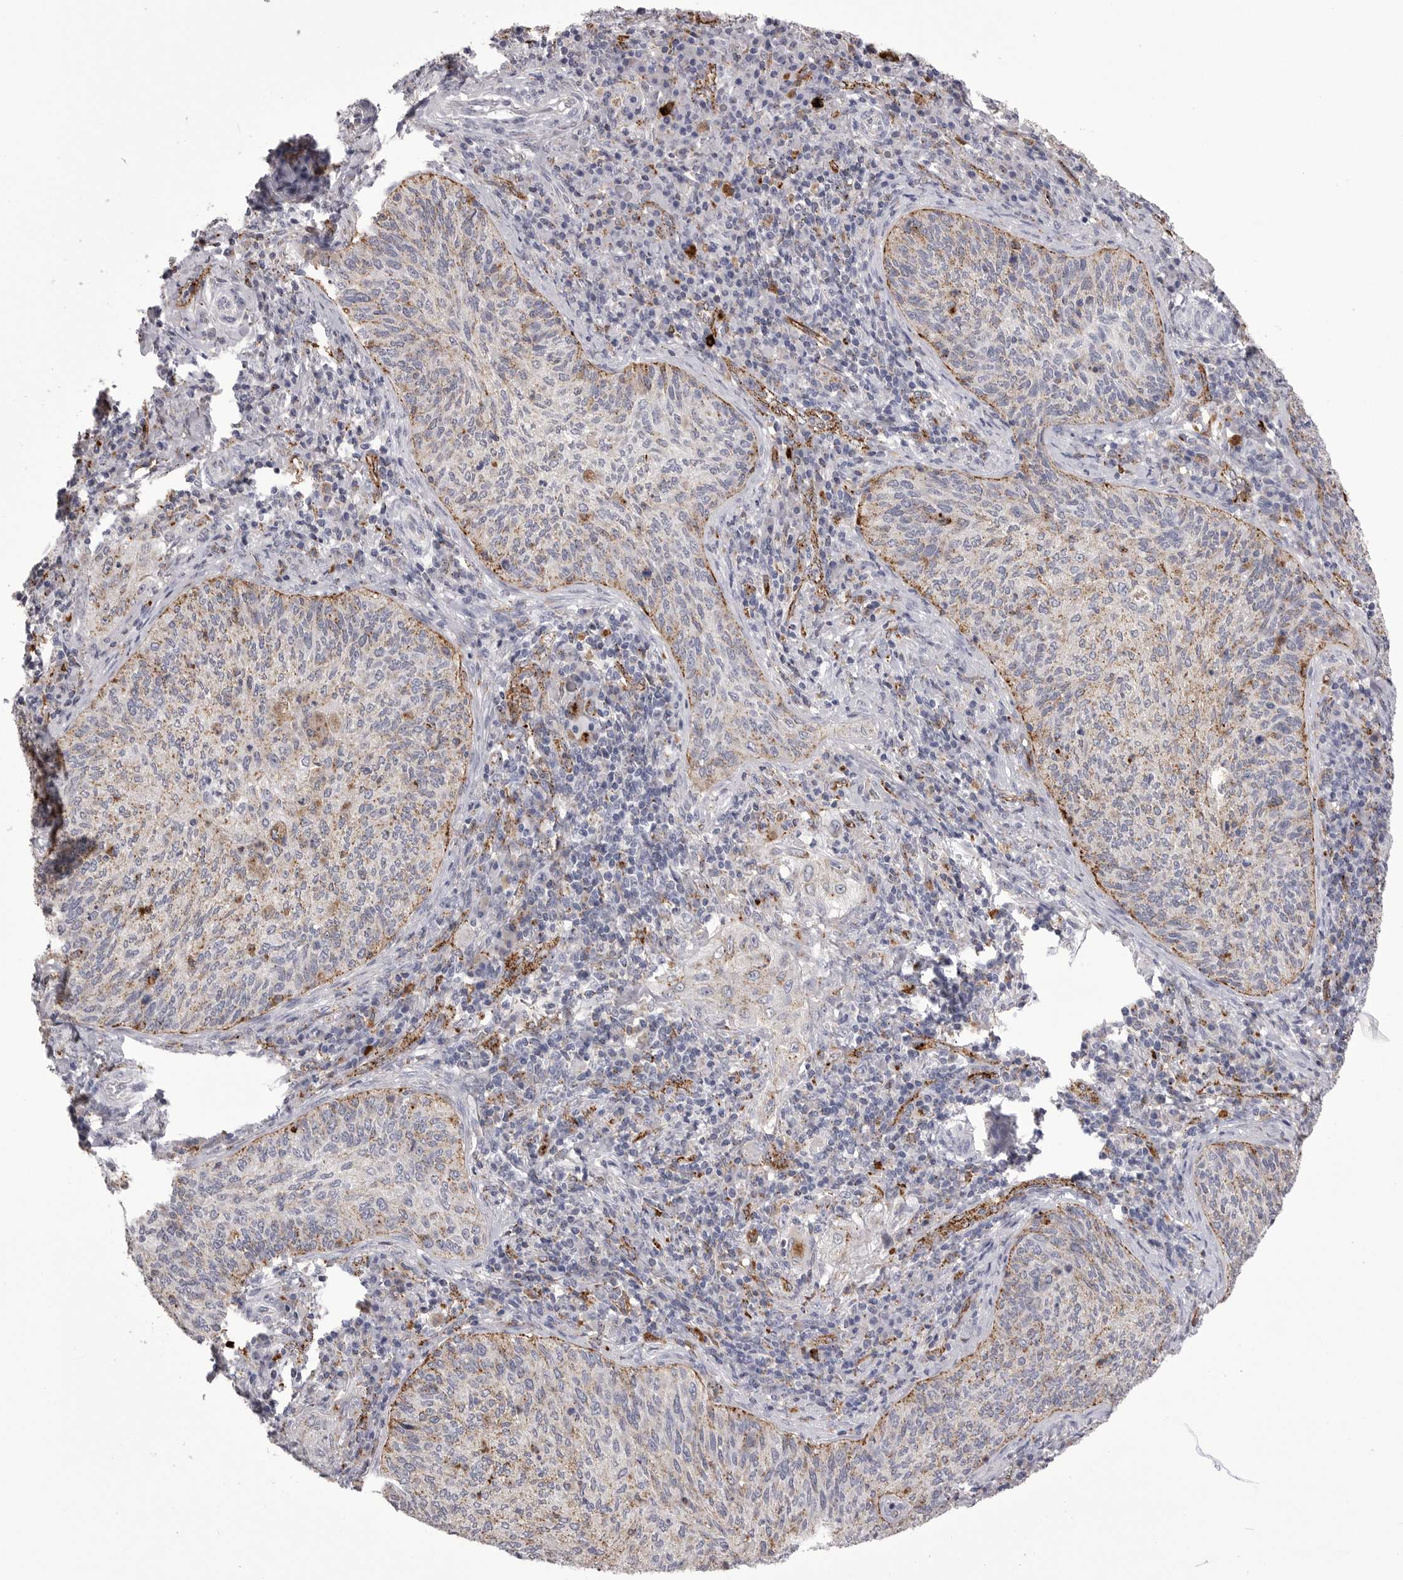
{"staining": {"intensity": "weak", "quantity": "25%-75%", "location": "cytoplasmic/membranous"}, "tissue": "cervical cancer", "cell_type": "Tumor cells", "image_type": "cancer", "snomed": [{"axis": "morphology", "description": "Squamous cell carcinoma, NOS"}, {"axis": "topography", "description": "Cervix"}], "caption": "Weak cytoplasmic/membranous positivity for a protein is seen in about 25%-75% of tumor cells of cervical squamous cell carcinoma using IHC.", "gene": "PSPN", "patient": {"sex": "female", "age": 30}}